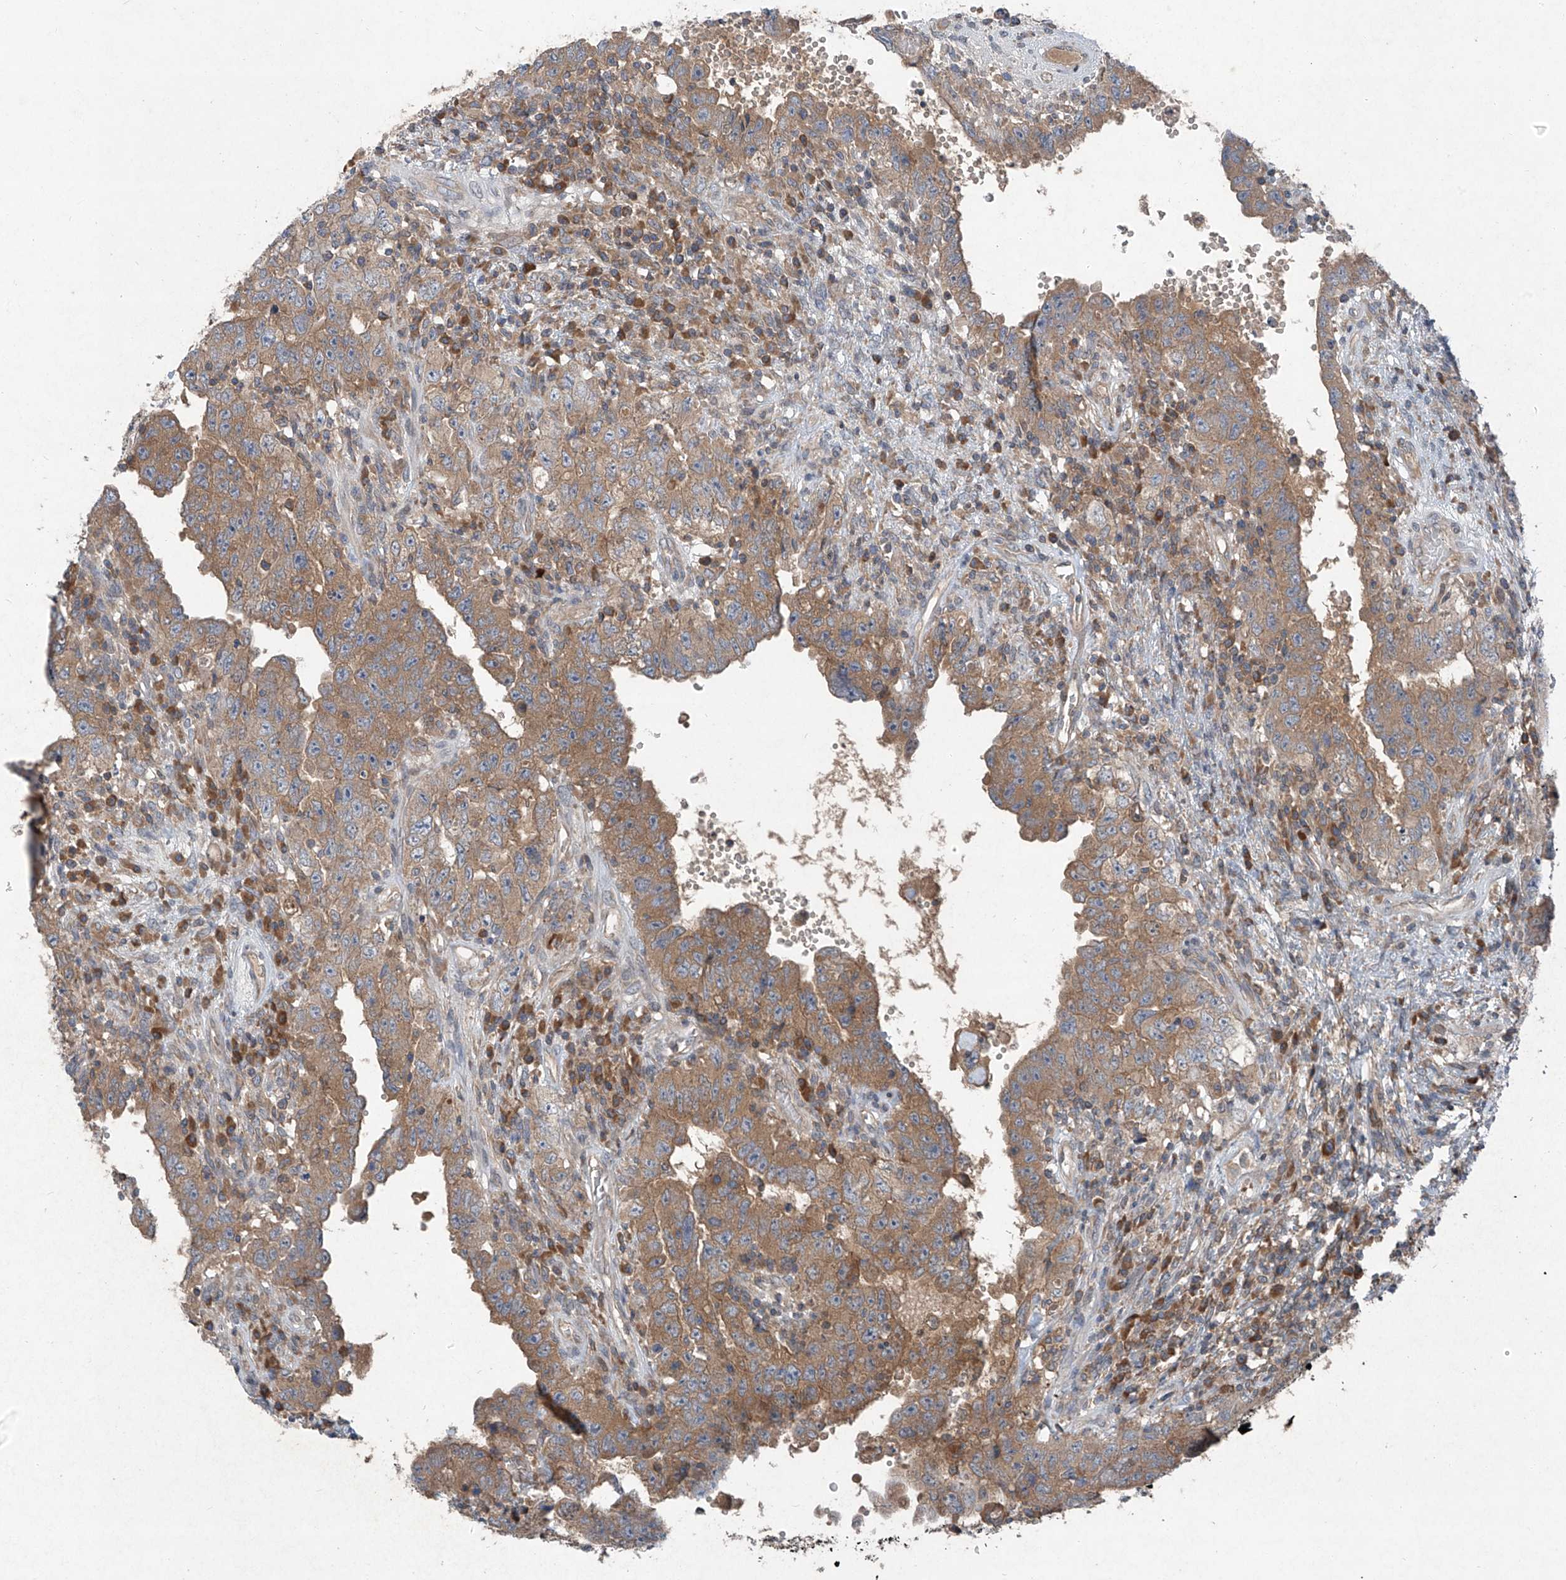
{"staining": {"intensity": "moderate", "quantity": ">75%", "location": "cytoplasmic/membranous"}, "tissue": "testis cancer", "cell_type": "Tumor cells", "image_type": "cancer", "snomed": [{"axis": "morphology", "description": "Carcinoma, Embryonal, NOS"}, {"axis": "topography", "description": "Testis"}], "caption": "Protein staining of testis cancer (embryonal carcinoma) tissue reveals moderate cytoplasmic/membranous staining in approximately >75% of tumor cells.", "gene": "FOXRED2", "patient": {"sex": "male", "age": 26}}